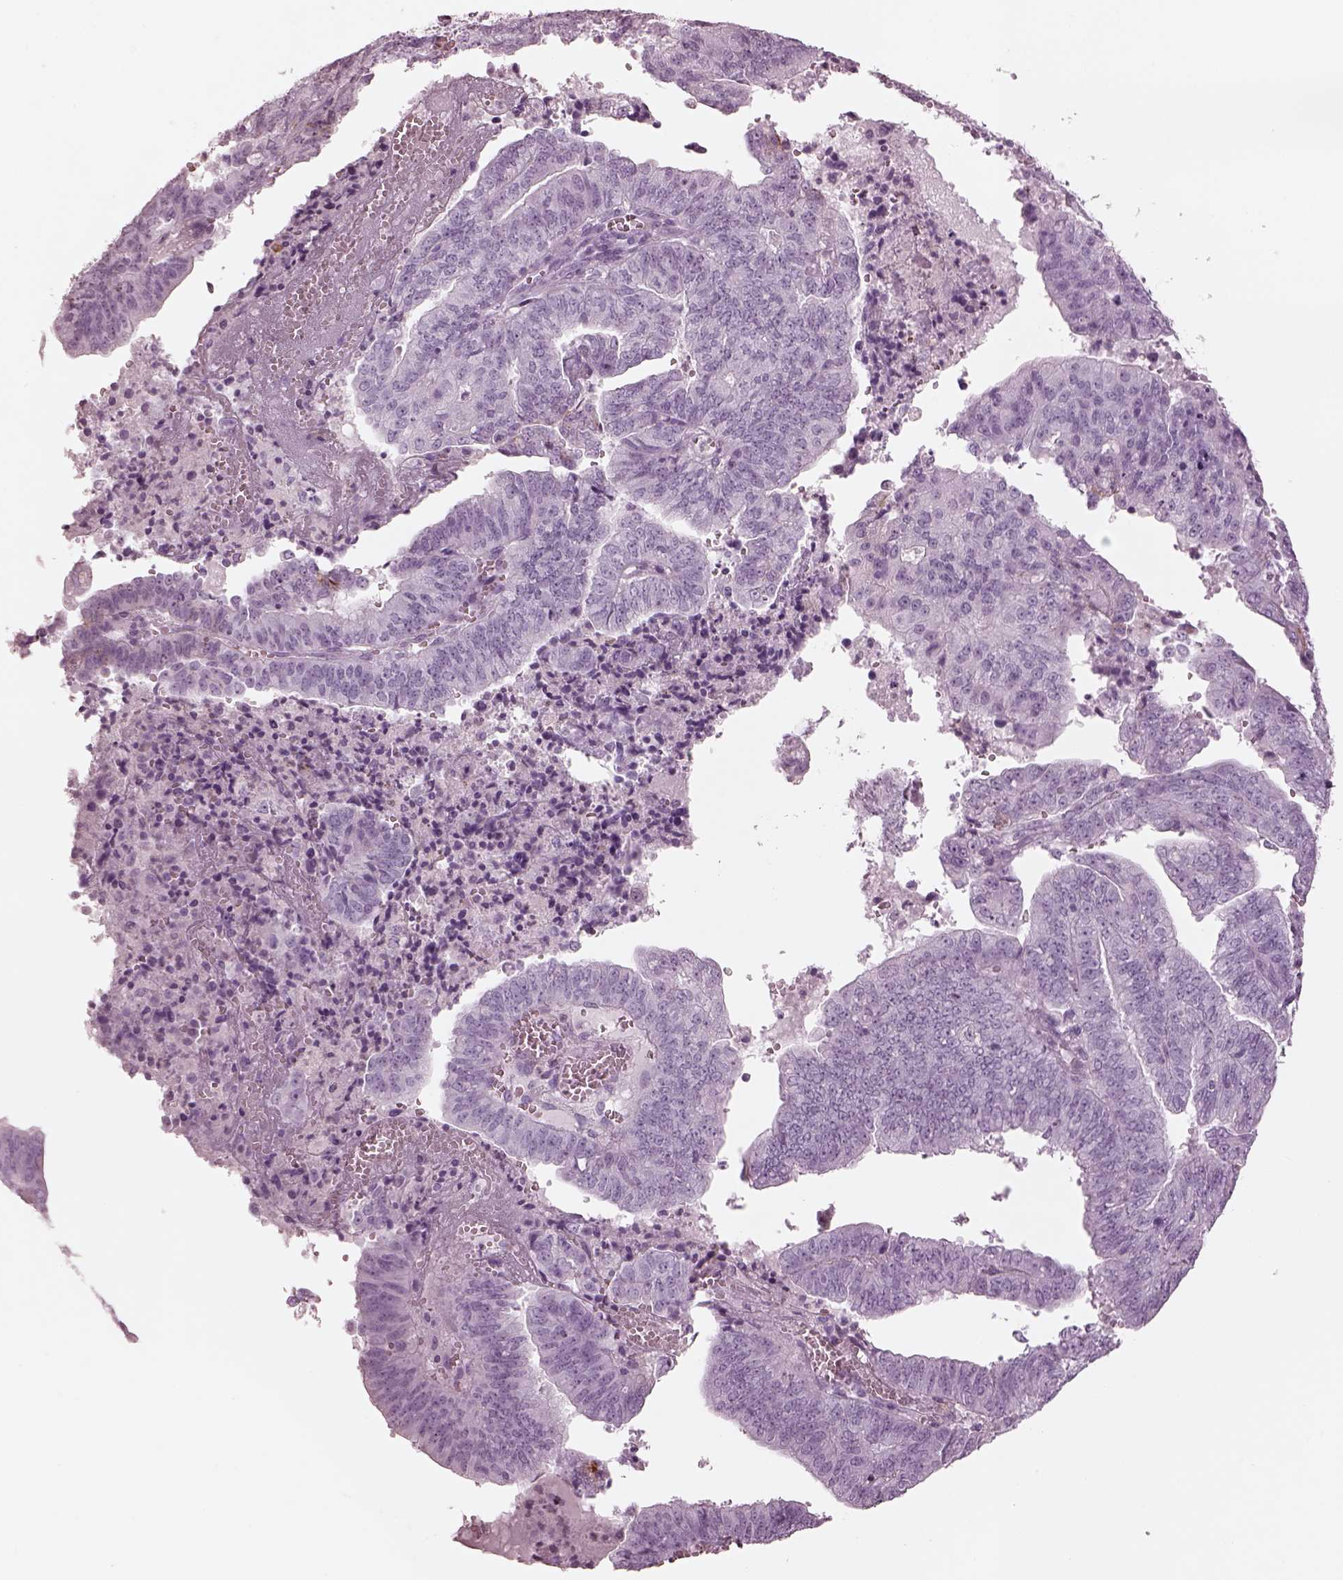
{"staining": {"intensity": "negative", "quantity": "none", "location": "none"}, "tissue": "endometrial cancer", "cell_type": "Tumor cells", "image_type": "cancer", "snomed": [{"axis": "morphology", "description": "Adenocarcinoma, NOS"}, {"axis": "topography", "description": "Endometrium"}], "caption": "Immunohistochemistry image of neoplastic tissue: endometrial cancer stained with DAB demonstrates no significant protein staining in tumor cells.", "gene": "OPN4", "patient": {"sex": "female", "age": 82}}